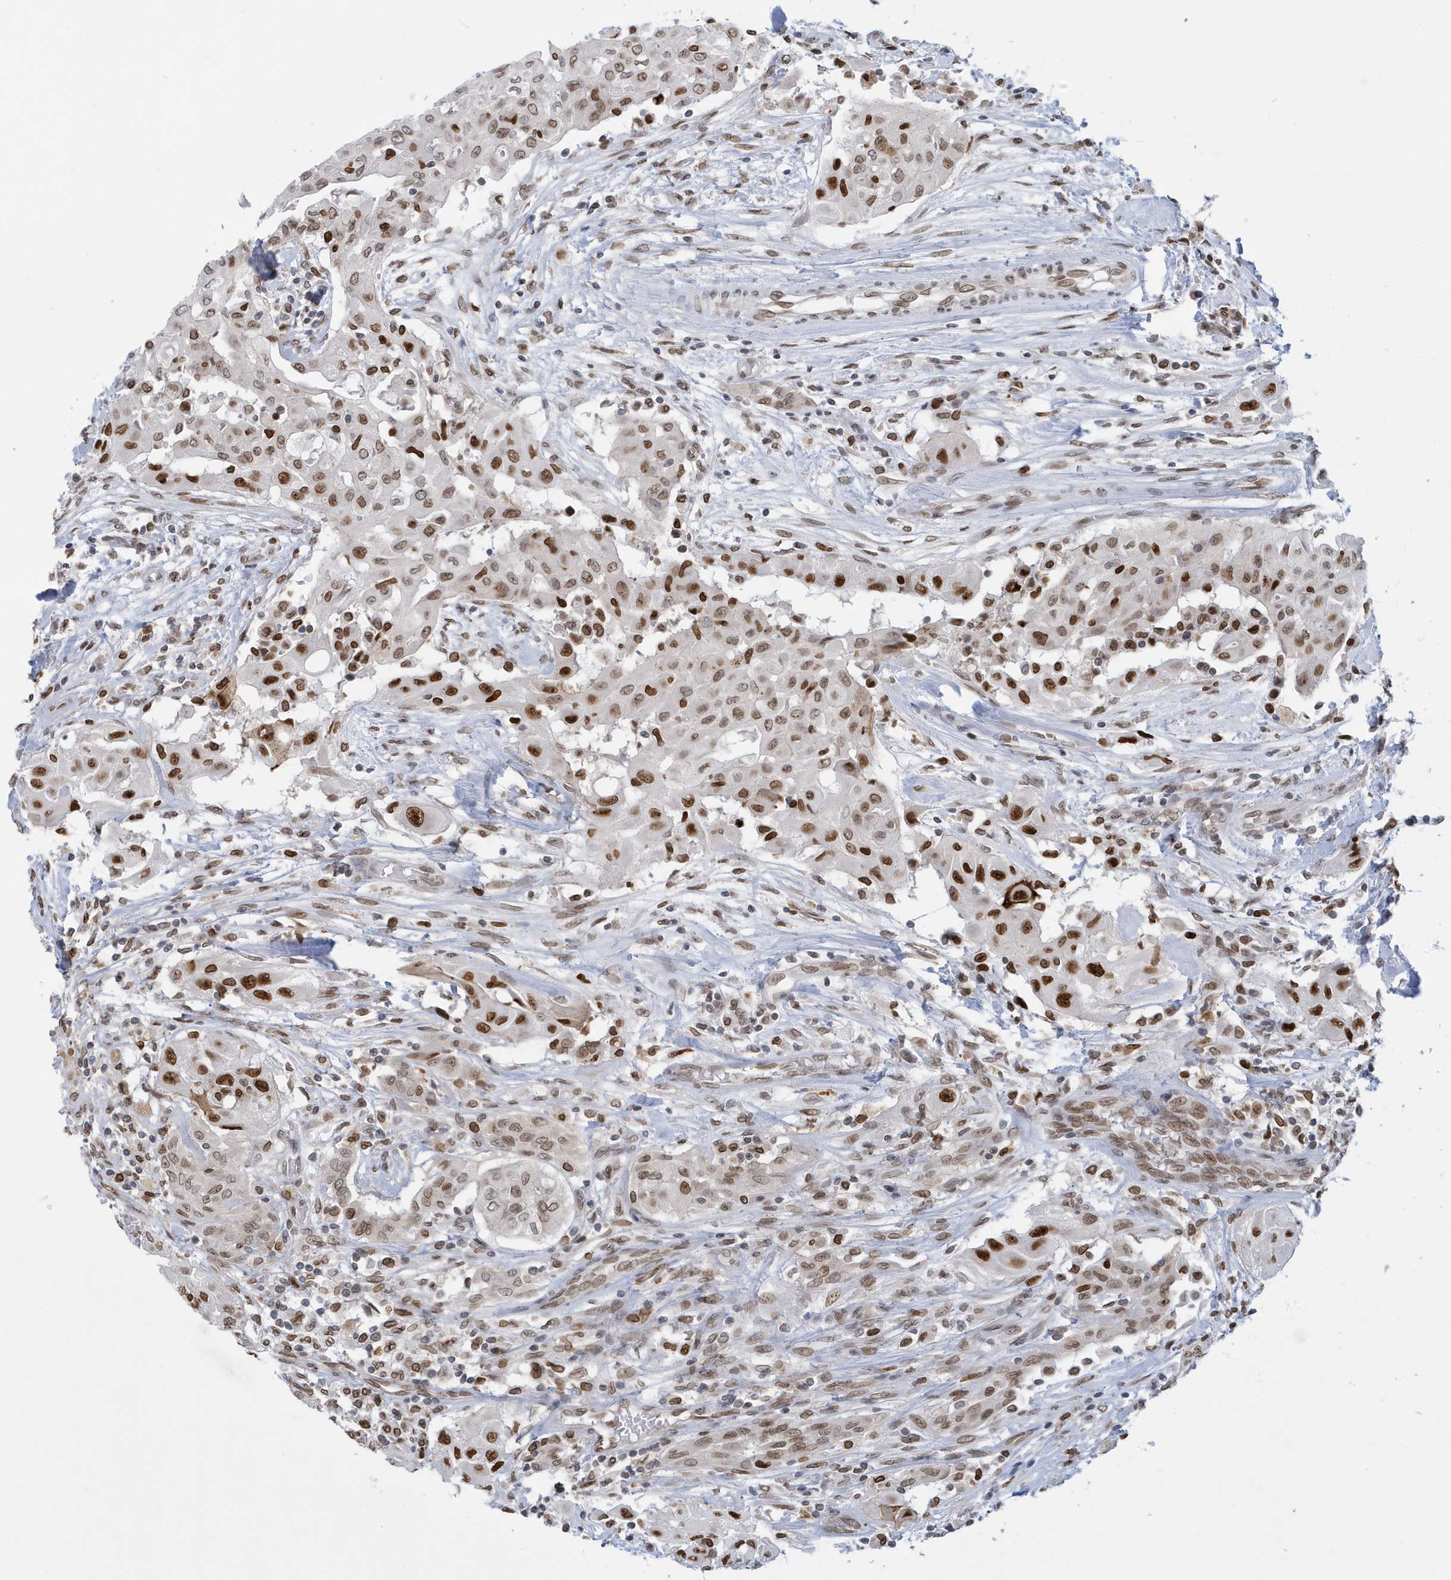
{"staining": {"intensity": "strong", "quantity": ">75%", "location": "nuclear"}, "tissue": "thyroid cancer", "cell_type": "Tumor cells", "image_type": "cancer", "snomed": [{"axis": "morphology", "description": "Papillary adenocarcinoma, NOS"}, {"axis": "topography", "description": "Thyroid gland"}], "caption": "A high amount of strong nuclear expression is seen in about >75% of tumor cells in papillary adenocarcinoma (thyroid) tissue. The staining is performed using DAB brown chromogen to label protein expression. The nuclei are counter-stained blue using hematoxylin.", "gene": "PCYT1A", "patient": {"sex": "female", "age": 59}}